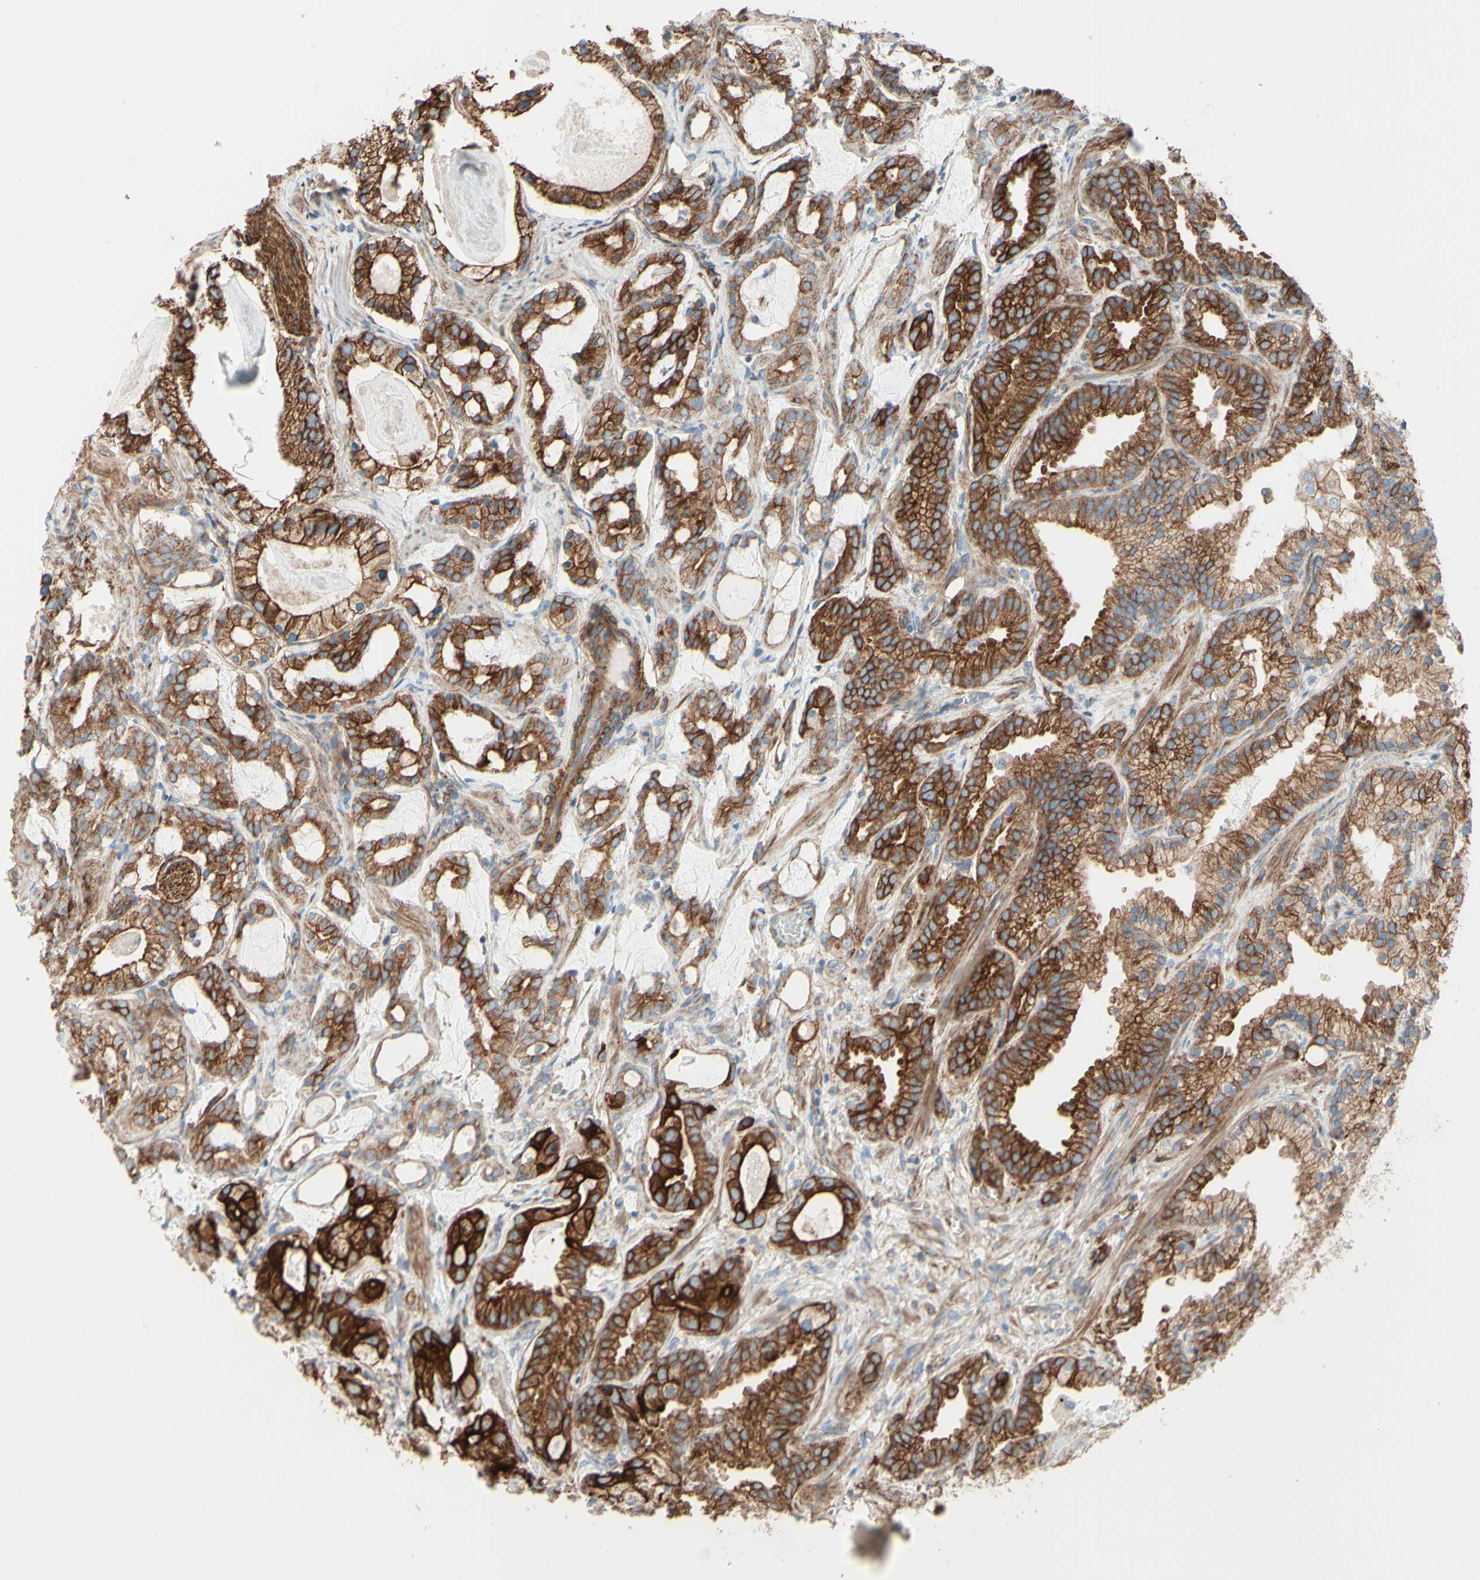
{"staining": {"intensity": "strong", "quantity": "25%-75%", "location": "cytoplasmic/membranous"}, "tissue": "prostate cancer", "cell_type": "Tumor cells", "image_type": "cancer", "snomed": [{"axis": "morphology", "description": "Adenocarcinoma, Low grade"}, {"axis": "topography", "description": "Prostate"}], "caption": "Immunohistochemical staining of human adenocarcinoma (low-grade) (prostate) exhibits high levels of strong cytoplasmic/membranous staining in about 25%-75% of tumor cells.", "gene": "ENDOD1", "patient": {"sex": "male", "age": 59}}